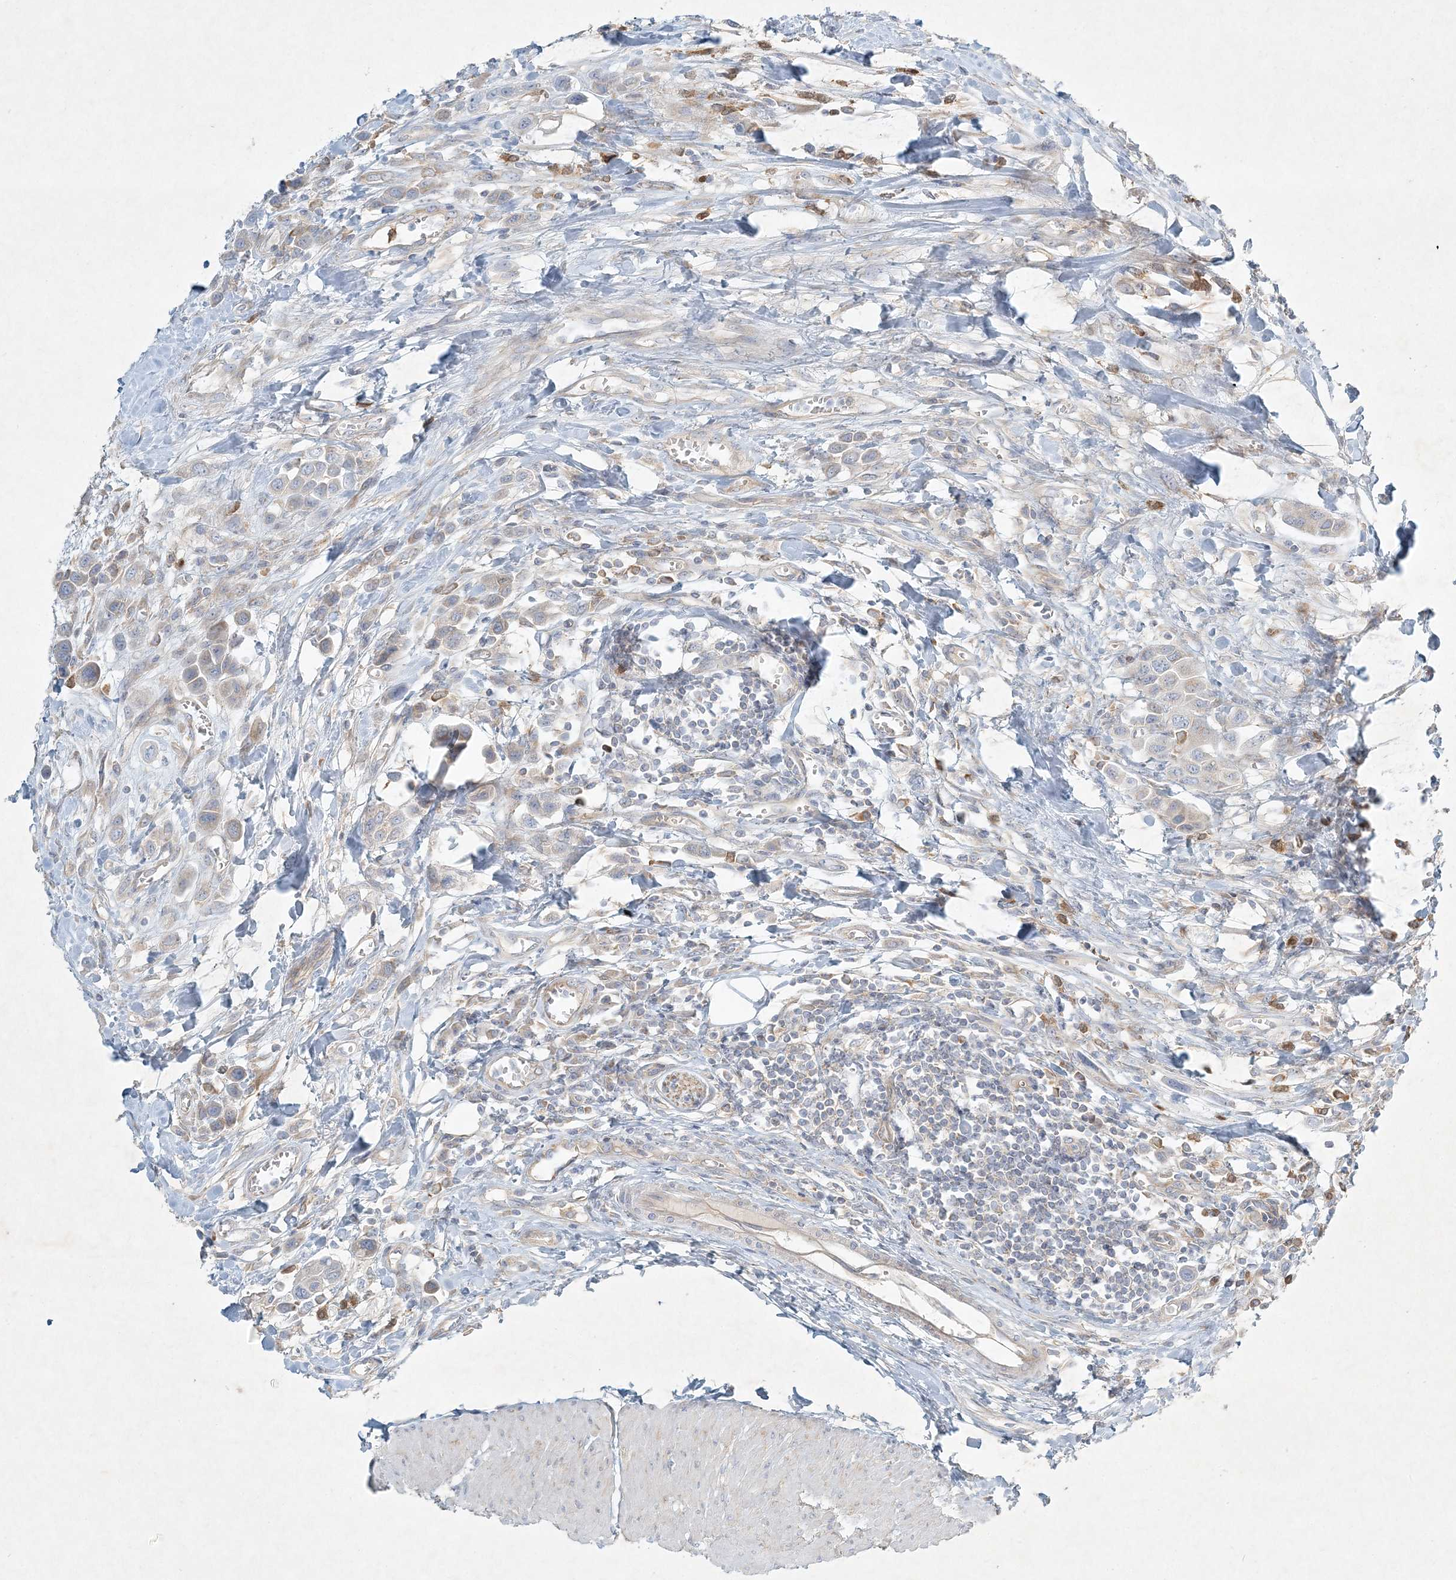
{"staining": {"intensity": "weak", "quantity": "25%-75%", "location": "cytoplasmic/membranous"}, "tissue": "urothelial cancer", "cell_type": "Tumor cells", "image_type": "cancer", "snomed": [{"axis": "morphology", "description": "Urothelial carcinoma, High grade"}, {"axis": "topography", "description": "Urinary bladder"}], "caption": "High-grade urothelial carcinoma was stained to show a protein in brown. There is low levels of weak cytoplasmic/membranous positivity in approximately 25%-75% of tumor cells. Using DAB (3,3'-diaminobenzidine) (brown) and hematoxylin (blue) stains, captured at high magnification using brightfield microscopy.", "gene": "STK11IP", "patient": {"sex": "male", "age": 50}}